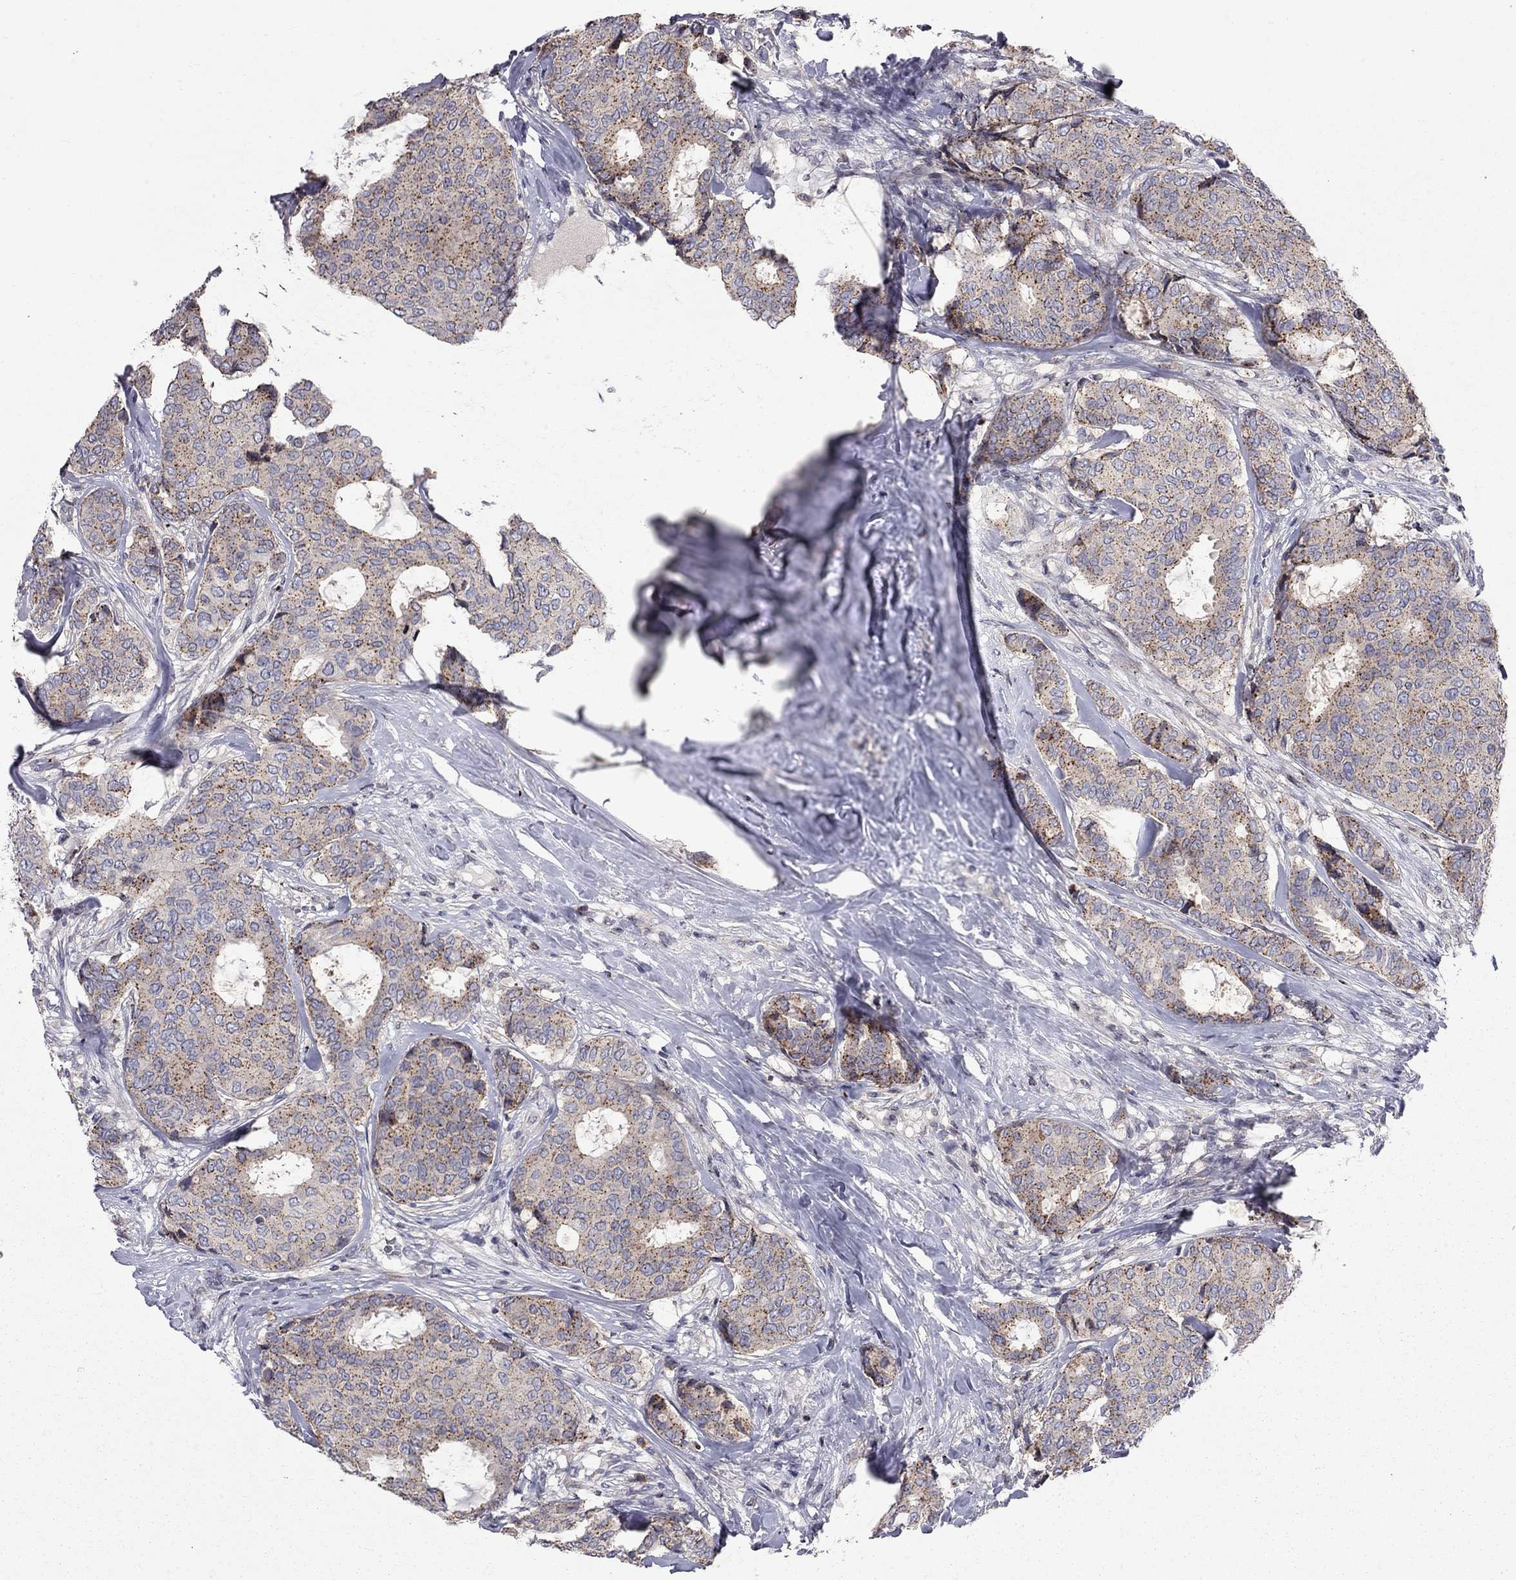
{"staining": {"intensity": "strong", "quantity": "25%-75%", "location": "cytoplasmic/membranous"}, "tissue": "breast cancer", "cell_type": "Tumor cells", "image_type": "cancer", "snomed": [{"axis": "morphology", "description": "Duct carcinoma"}, {"axis": "topography", "description": "Breast"}], "caption": "Human breast cancer (infiltrating ductal carcinoma) stained for a protein (brown) exhibits strong cytoplasmic/membranous positive expression in about 25%-75% of tumor cells.", "gene": "ERN2", "patient": {"sex": "female", "age": 75}}